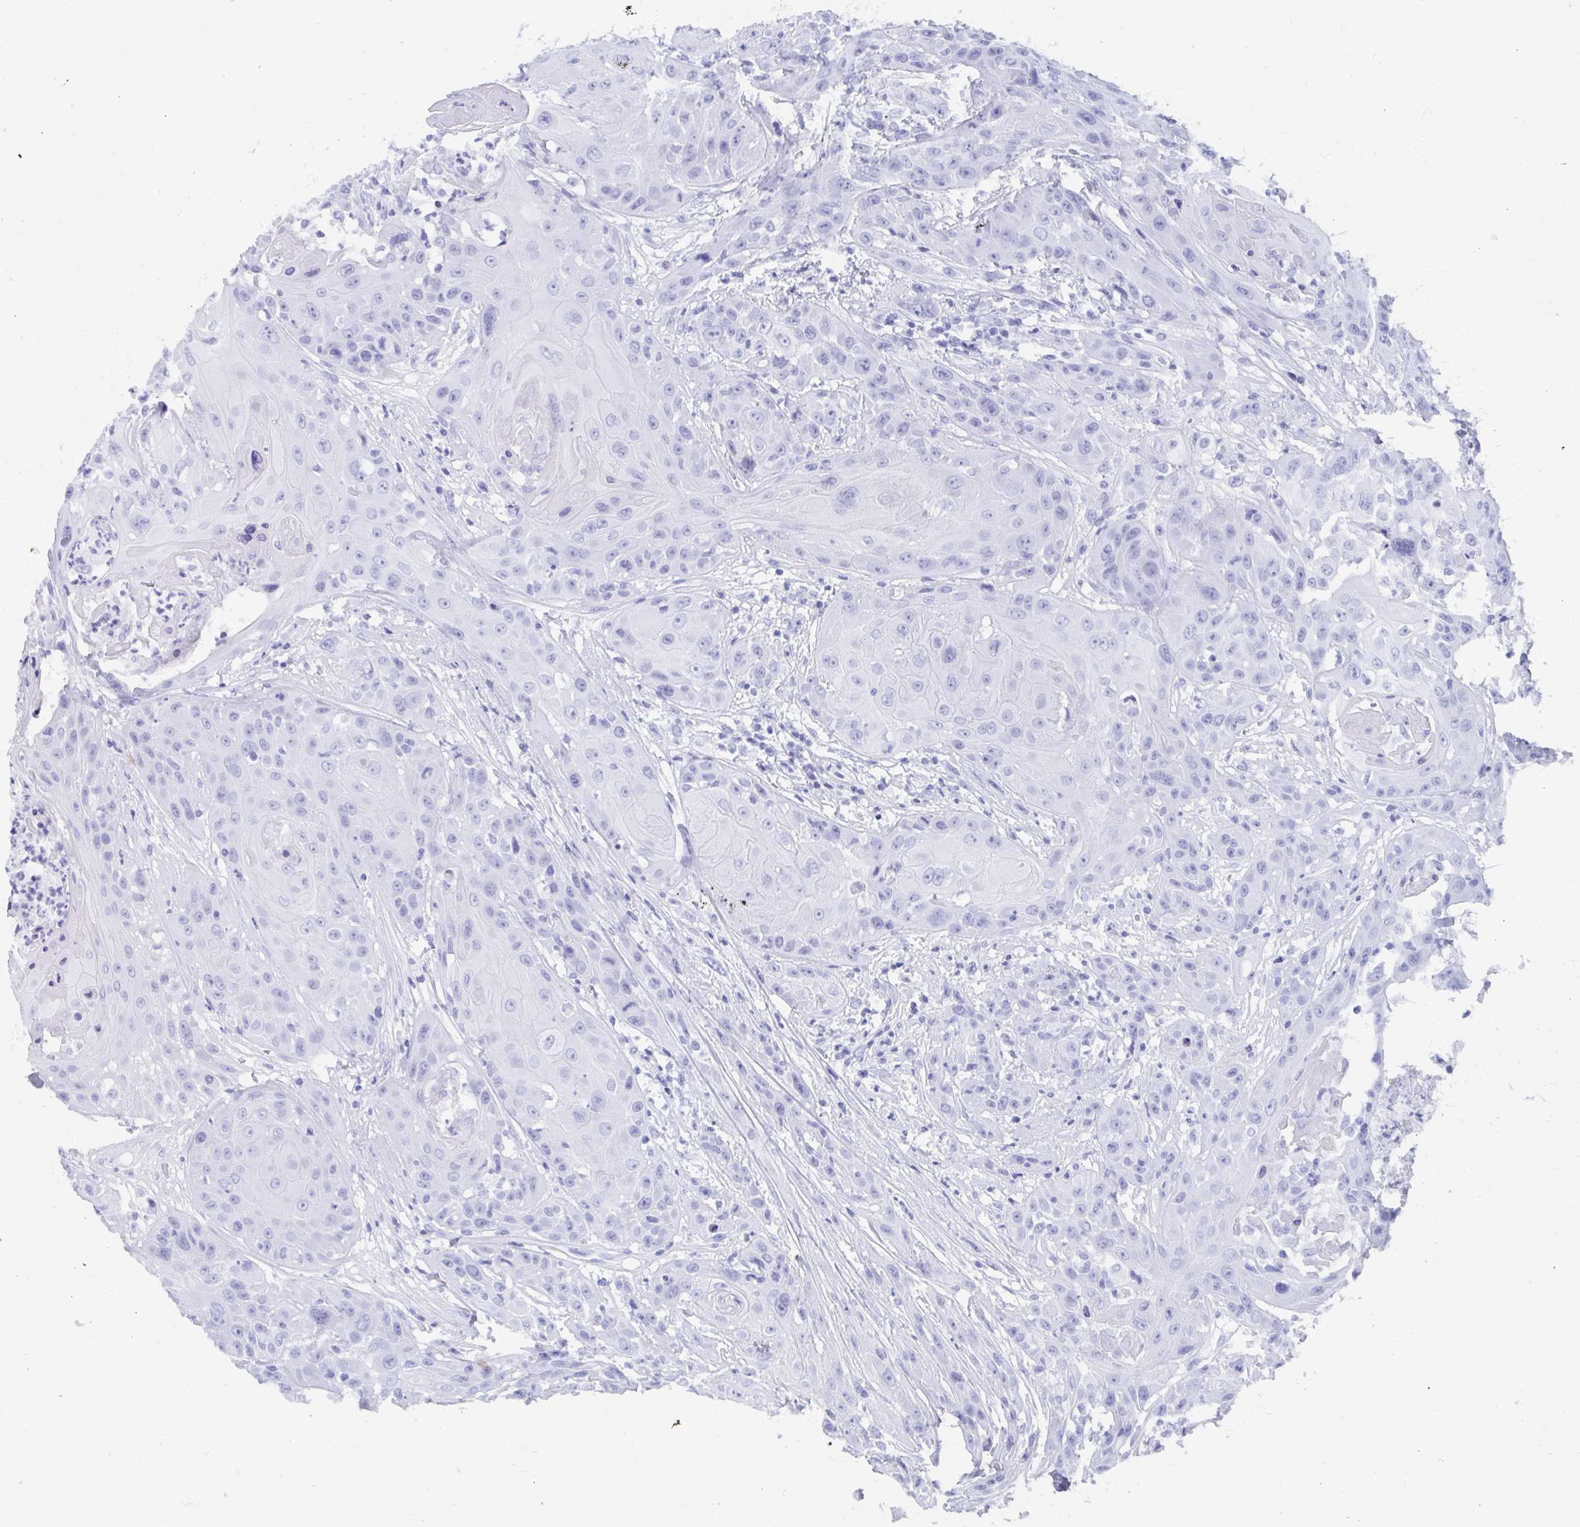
{"staining": {"intensity": "negative", "quantity": "none", "location": "none"}, "tissue": "head and neck cancer", "cell_type": "Tumor cells", "image_type": "cancer", "snomed": [{"axis": "morphology", "description": "Squamous cell carcinoma, NOS"}, {"axis": "topography", "description": "Skin"}, {"axis": "topography", "description": "Head-Neck"}], "caption": "This histopathology image is of squamous cell carcinoma (head and neck) stained with IHC to label a protein in brown with the nuclei are counter-stained blue. There is no expression in tumor cells. (DAB IHC with hematoxylin counter stain).", "gene": "C10orf53", "patient": {"sex": "male", "age": 80}}